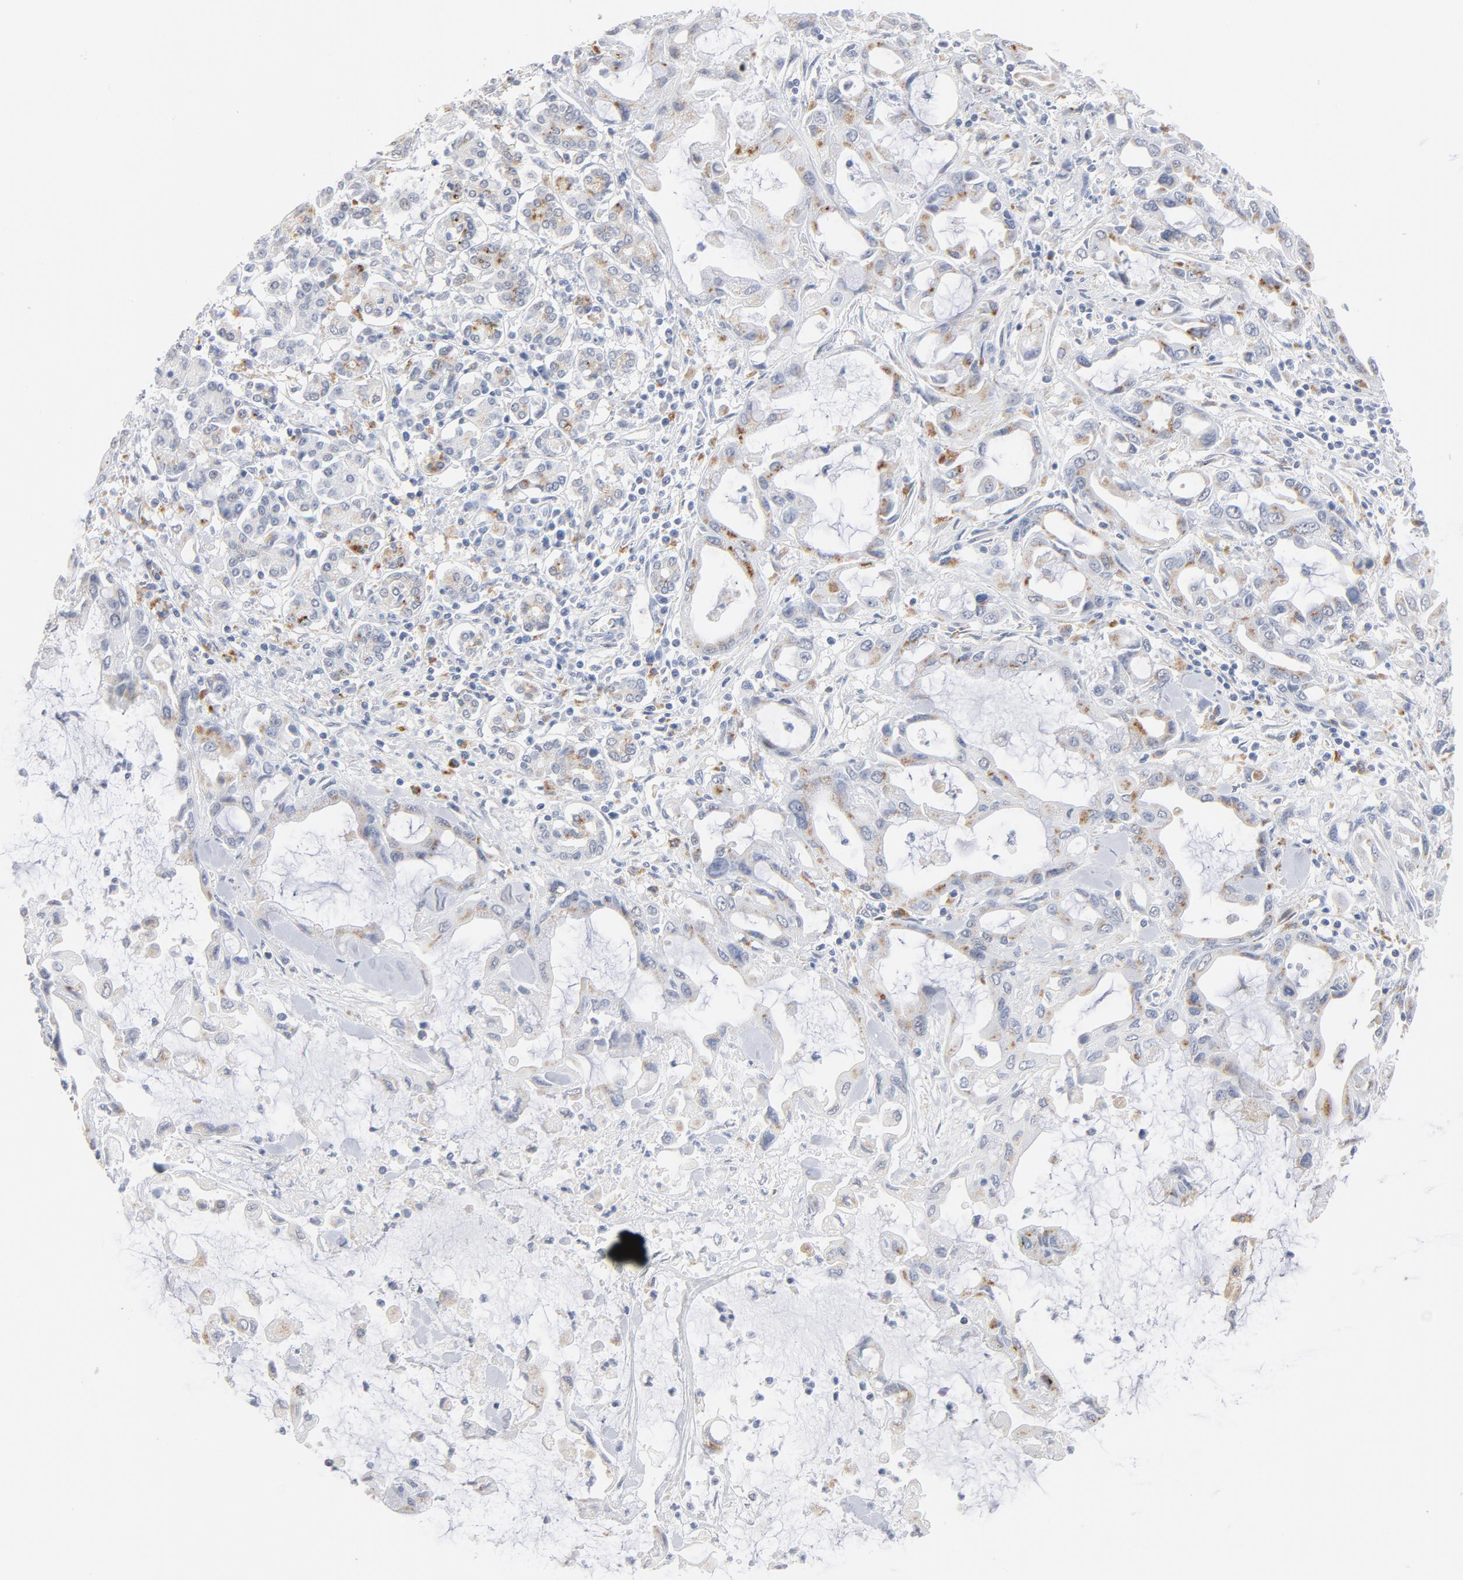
{"staining": {"intensity": "moderate", "quantity": "25%-75%", "location": "cytoplasmic/membranous"}, "tissue": "pancreatic cancer", "cell_type": "Tumor cells", "image_type": "cancer", "snomed": [{"axis": "morphology", "description": "Adenocarcinoma, NOS"}, {"axis": "topography", "description": "Pancreas"}], "caption": "Tumor cells display moderate cytoplasmic/membranous staining in about 25%-75% of cells in pancreatic cancer. The protein is shown in brown color, while the nuclei are stained blue.", "gene": "LTBP2", "patient": {"sex": "female", "age": 57}}